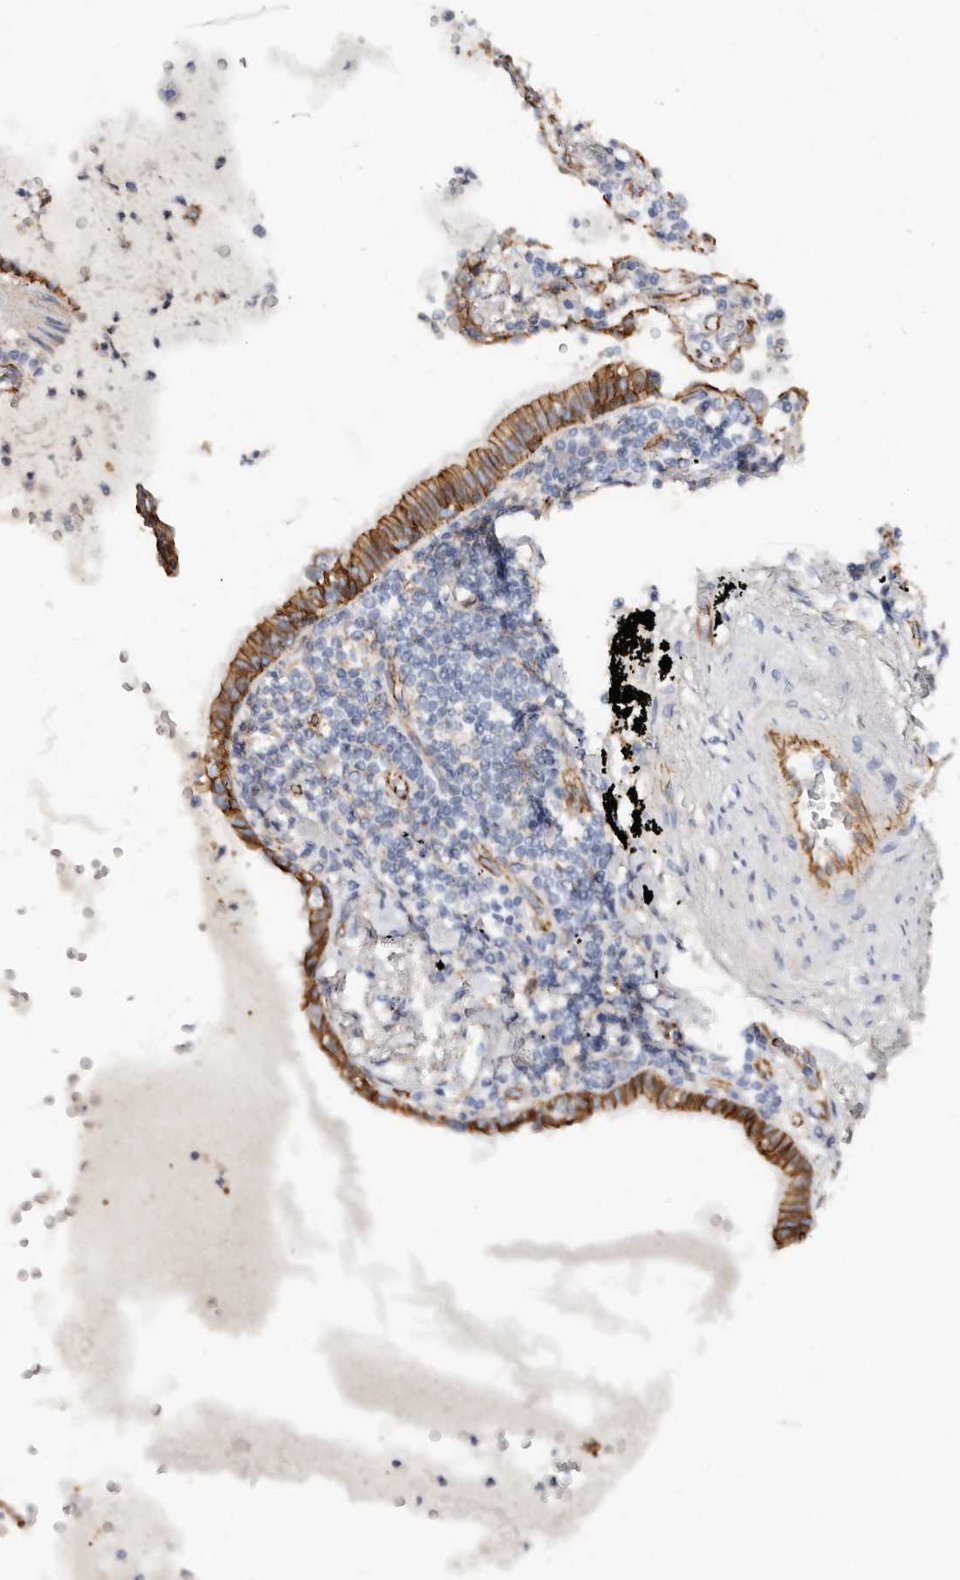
{"staining": {"intensity": "moderate", "quantity": ">75%", "location": "cytoplasmic/membranous"}, "tissue": "lung cancer", "cell_type": "Tumor cells", "image_type": "cancer", "snomed": [{"axis": "morphology", "description": "Adenocarcinoma, NOS"}, {"axis": "topography", "description": "Lung"}], "caption": "Moderate cytoplasmic/membranous positivity for a protein is present in approximately >75% of tumor cells of lung adenocarcinoma using immunohistochemistry.", "gene": "CTNNB1", "patient": {"sex": "female", "age": 70}}